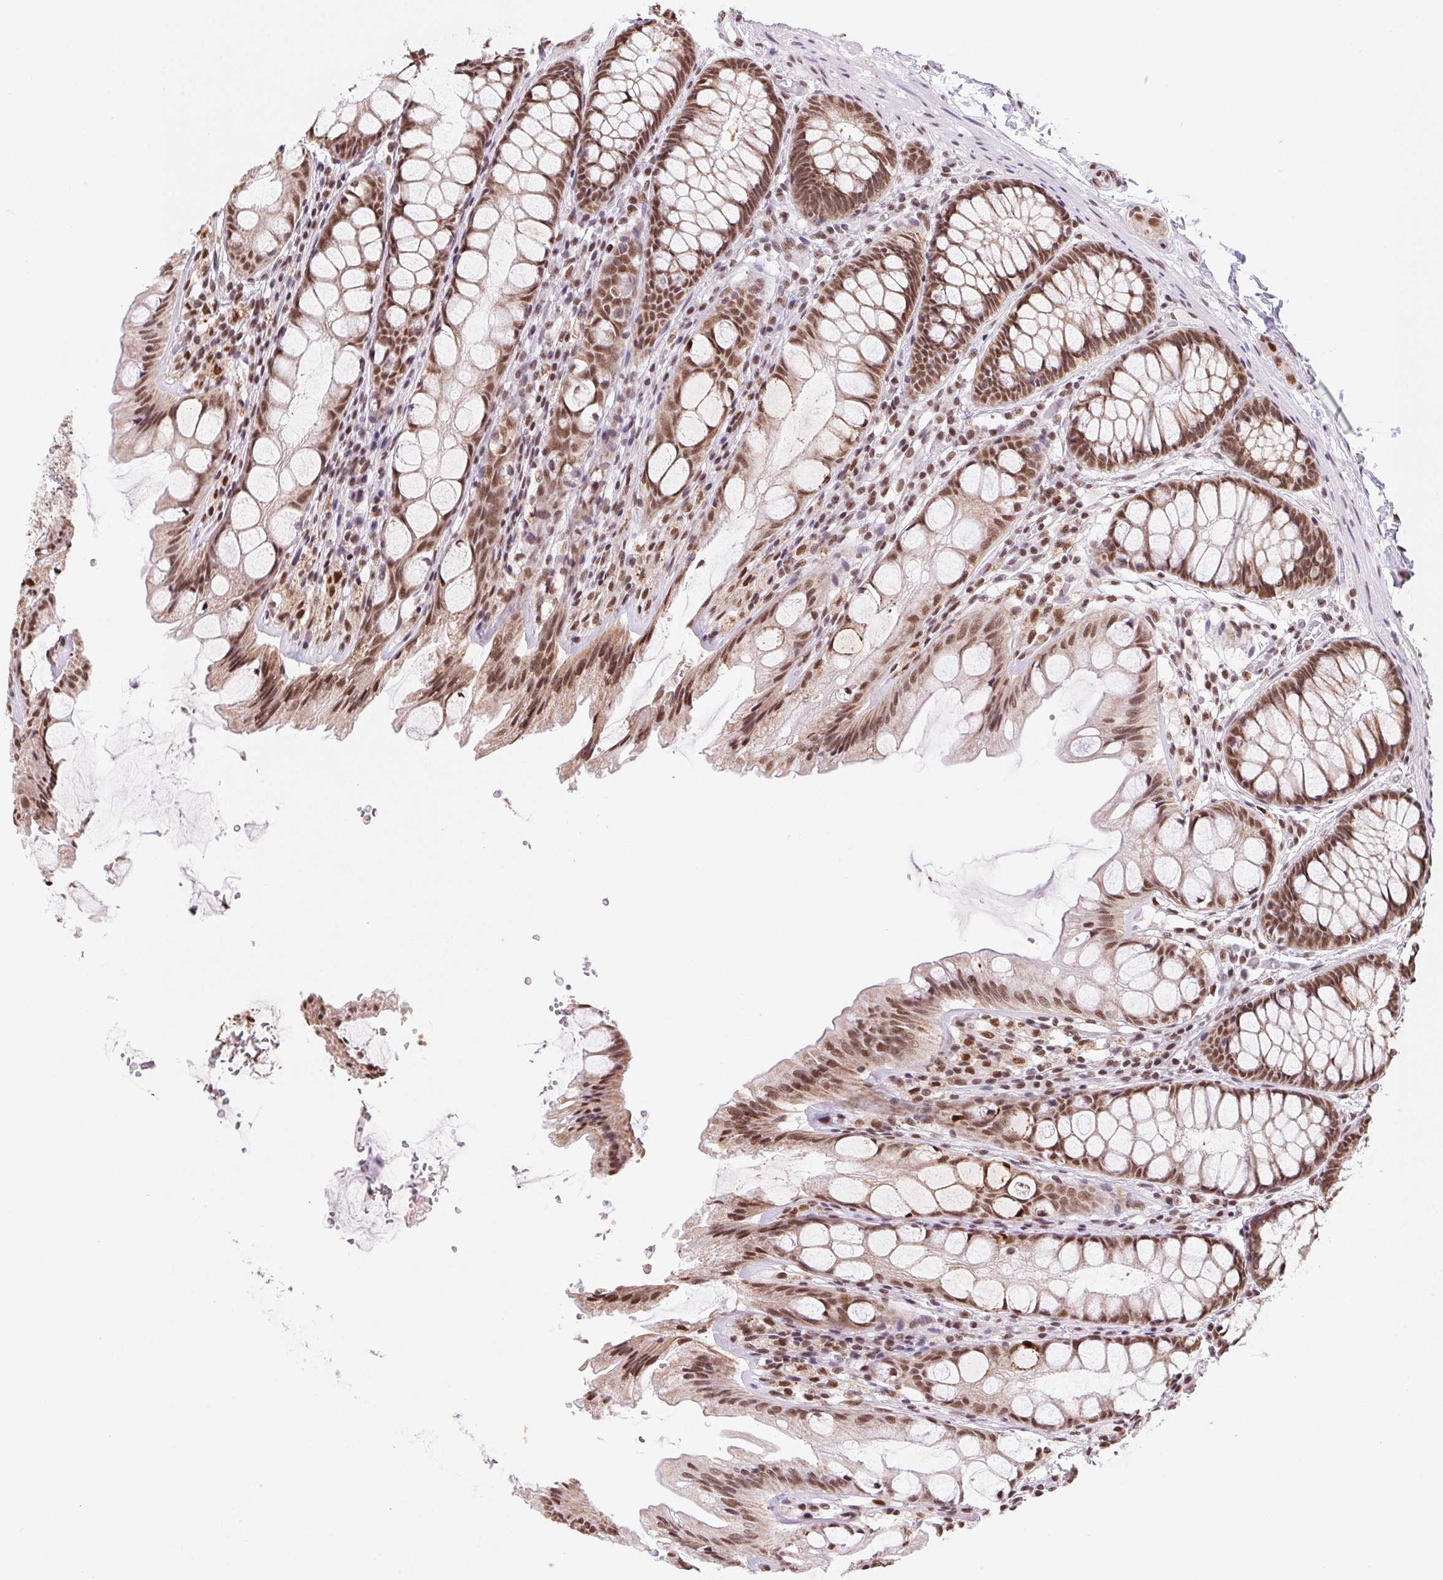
{"staining": {"intensity": "moderate", "quantity": ">75%", "location": "nuclear"}, "tissue": "colon", "cell_type": "Endothelial cells", "image_type": "normal", "snomed": [{"axis": "morphology", "description": "Normal tissue, NOS"}, {"axis": "topography", "description": "Colon"}], "caption": "Moderate nuclear expression is identified in approximately >75% of endothelial cells in unremarkable colon. (IHC, brightfield microscopy, high magnification).", "gene": "SNRPG", "patient": {"sex": "male", "age": 47}}